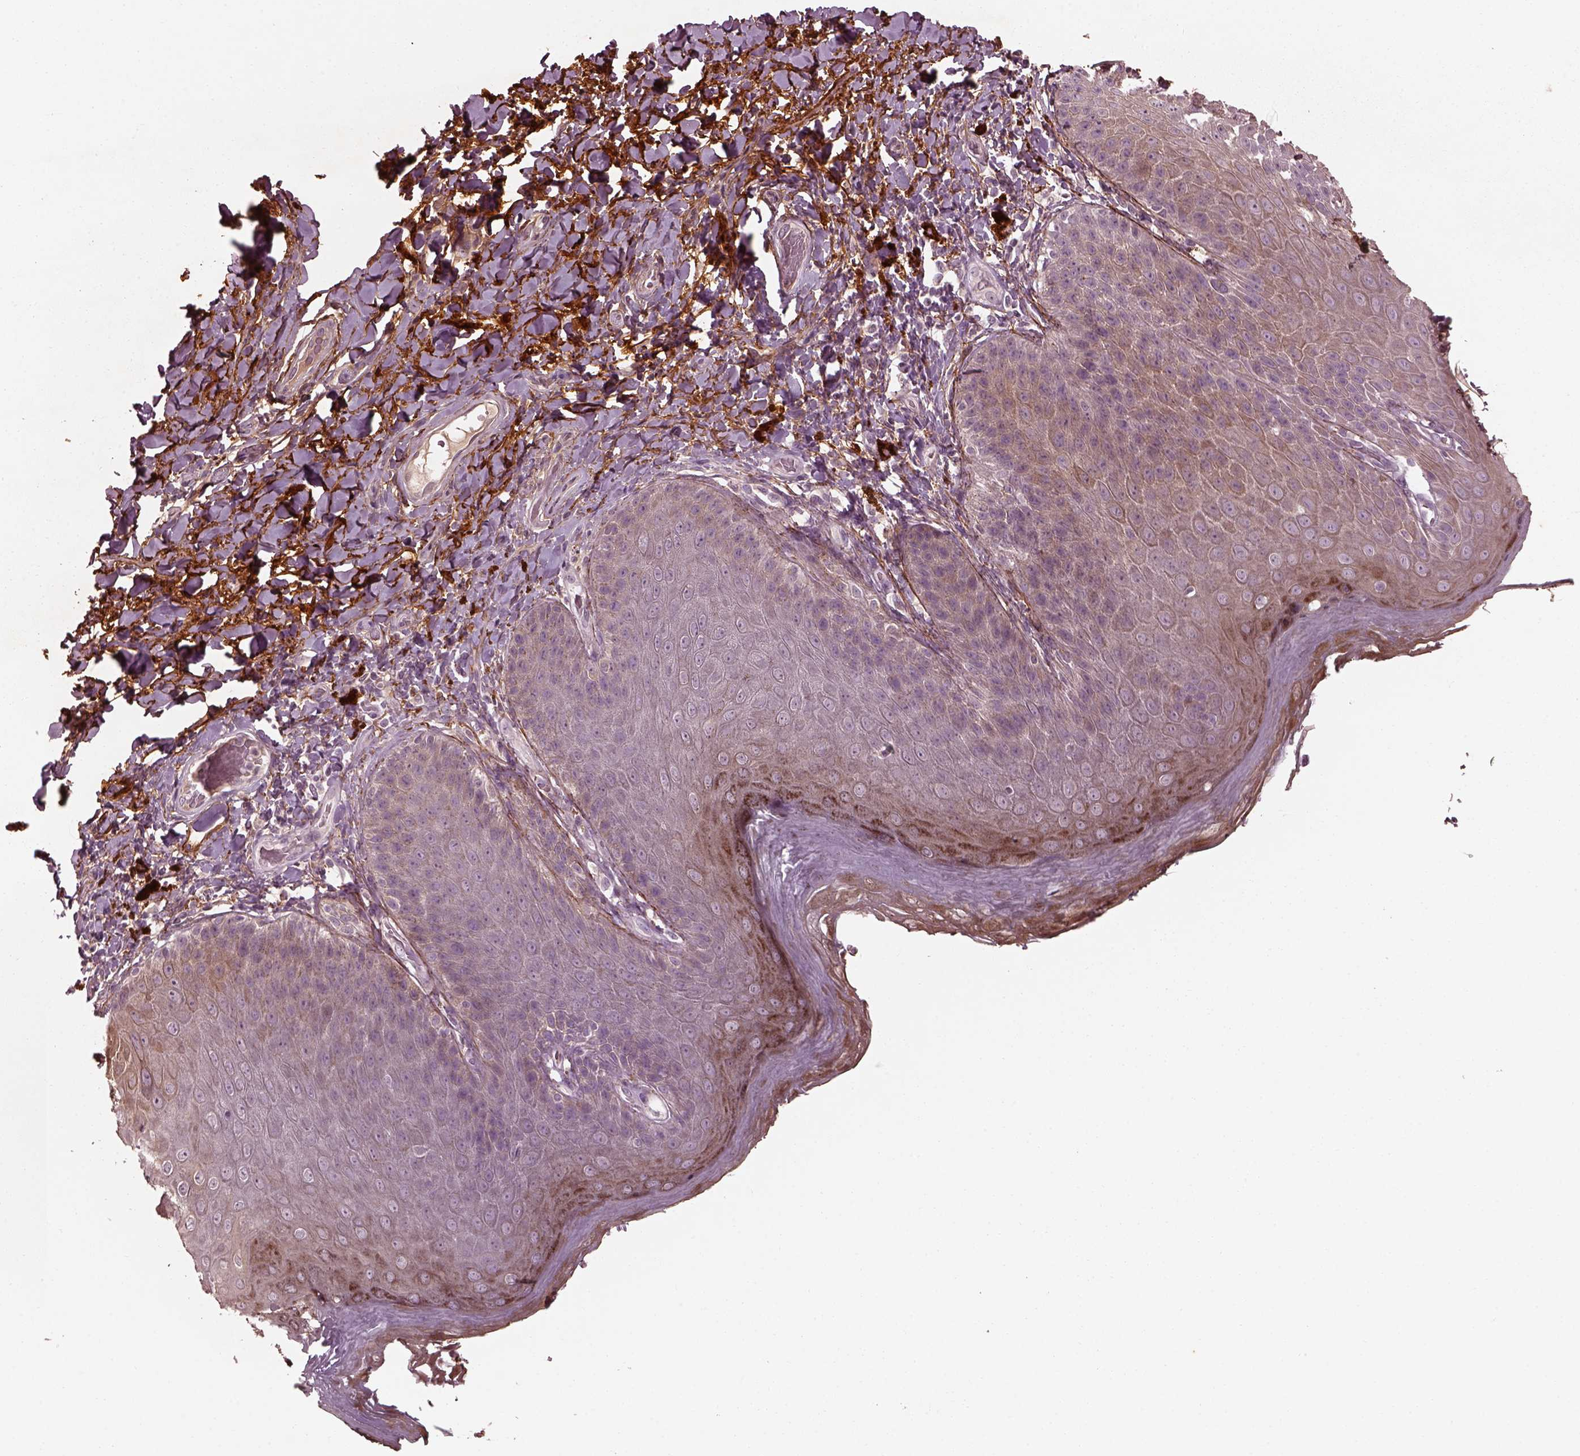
{"staining": {"intensity": "weak", "quantity": "<25%", "location": "cytoplasmic/membranous"}, "tissue": "skin", "cell_type": "Epidermal cells", "image_type": "normal", "snomed": [{"axis": "morphology", "description": "Normal tissue, NOS"}, {"axis": "topography", "description": "Anal"}], "caption": "IHC histopathology image of normal skin: skin stained with DAB shows no significant protein positivity in epidermal cells. (Brightfield microscopy of DAB (3,3'-diaminobenzidine) immunohistochemistry (IHC) at high magnification).", "gene": "EFEMP1", "patient": {"sex": "male", "age": 53}}